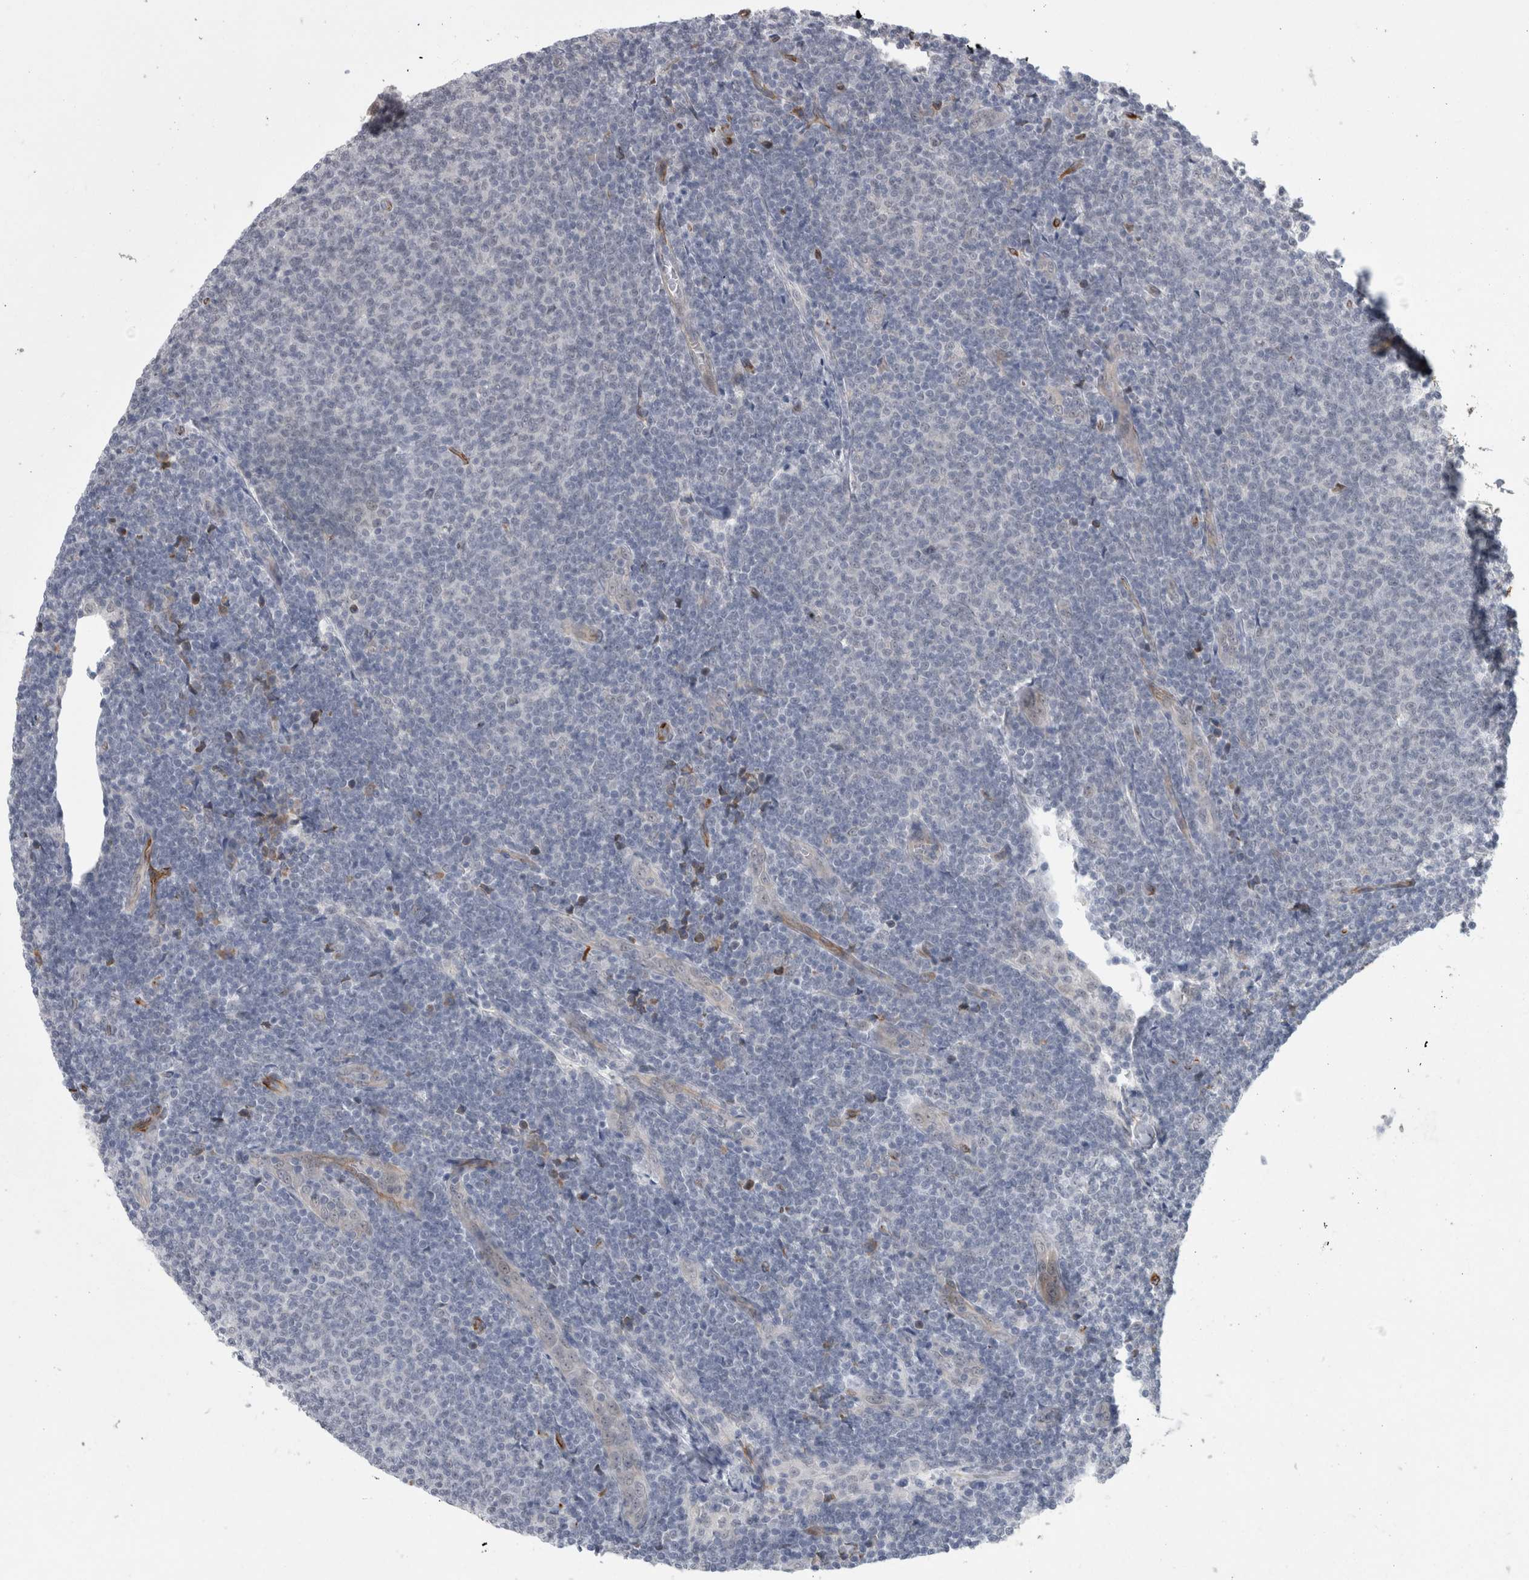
{"staining": {"intensity": "negative", "quantity": "none", "location": "none"}, "tissue": "lymphoma", "cell_type": "Tumor cells", "image_type": "cancer", "snomed": [{"axis": "morphology", "description": "Malignant lymphoma, non-Hodgkin's type, Low grade"}, {"axis": "topography", "description": "Lymph node"}], "caption": "Tumor cells show no significant protein expression in low-grade malignant lymphoma, non-Hodgkin's type.", "gene": "FAM83H", "patient": {"sex": "male", "age": 66}}